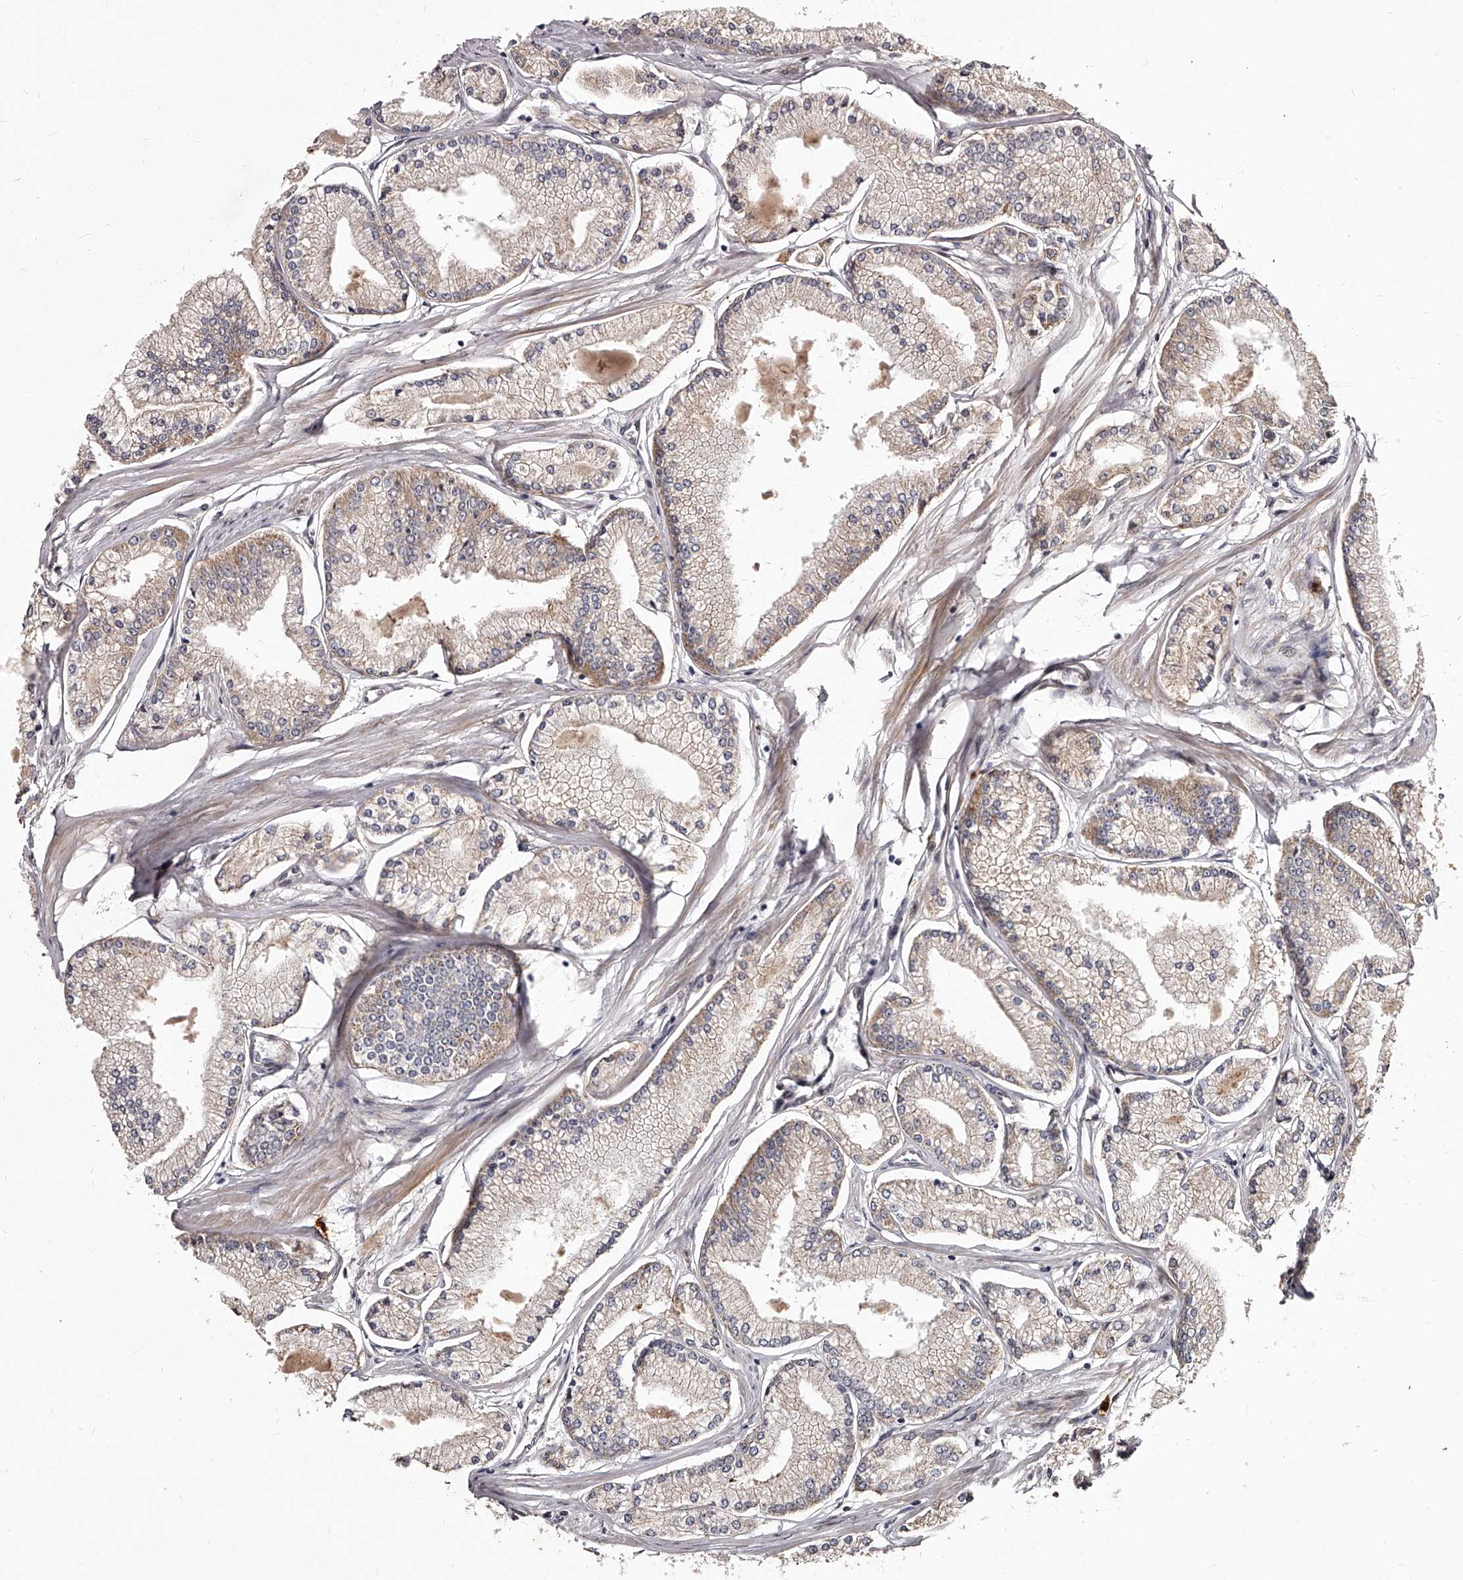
{"staining": {"intensity": "weak", "quantity": "<25%", "location": "cytoplasmic/membranous"}, "tissue": "prostate cancer", "cell_type": "Tumor cells", "image_type": "cancer", "snomed": [{"axis": "morphology", "description": "Adenocarcinoma, Low grade"}, {"axis": "topography", "description": "Prostate"}], "caption": "Tumor cells show no significant protein staining in prostate cancer (low-grade adenocarcinoma).", "gene": "RSC1A1", "patient": {"sex": "male", "age": 52}}